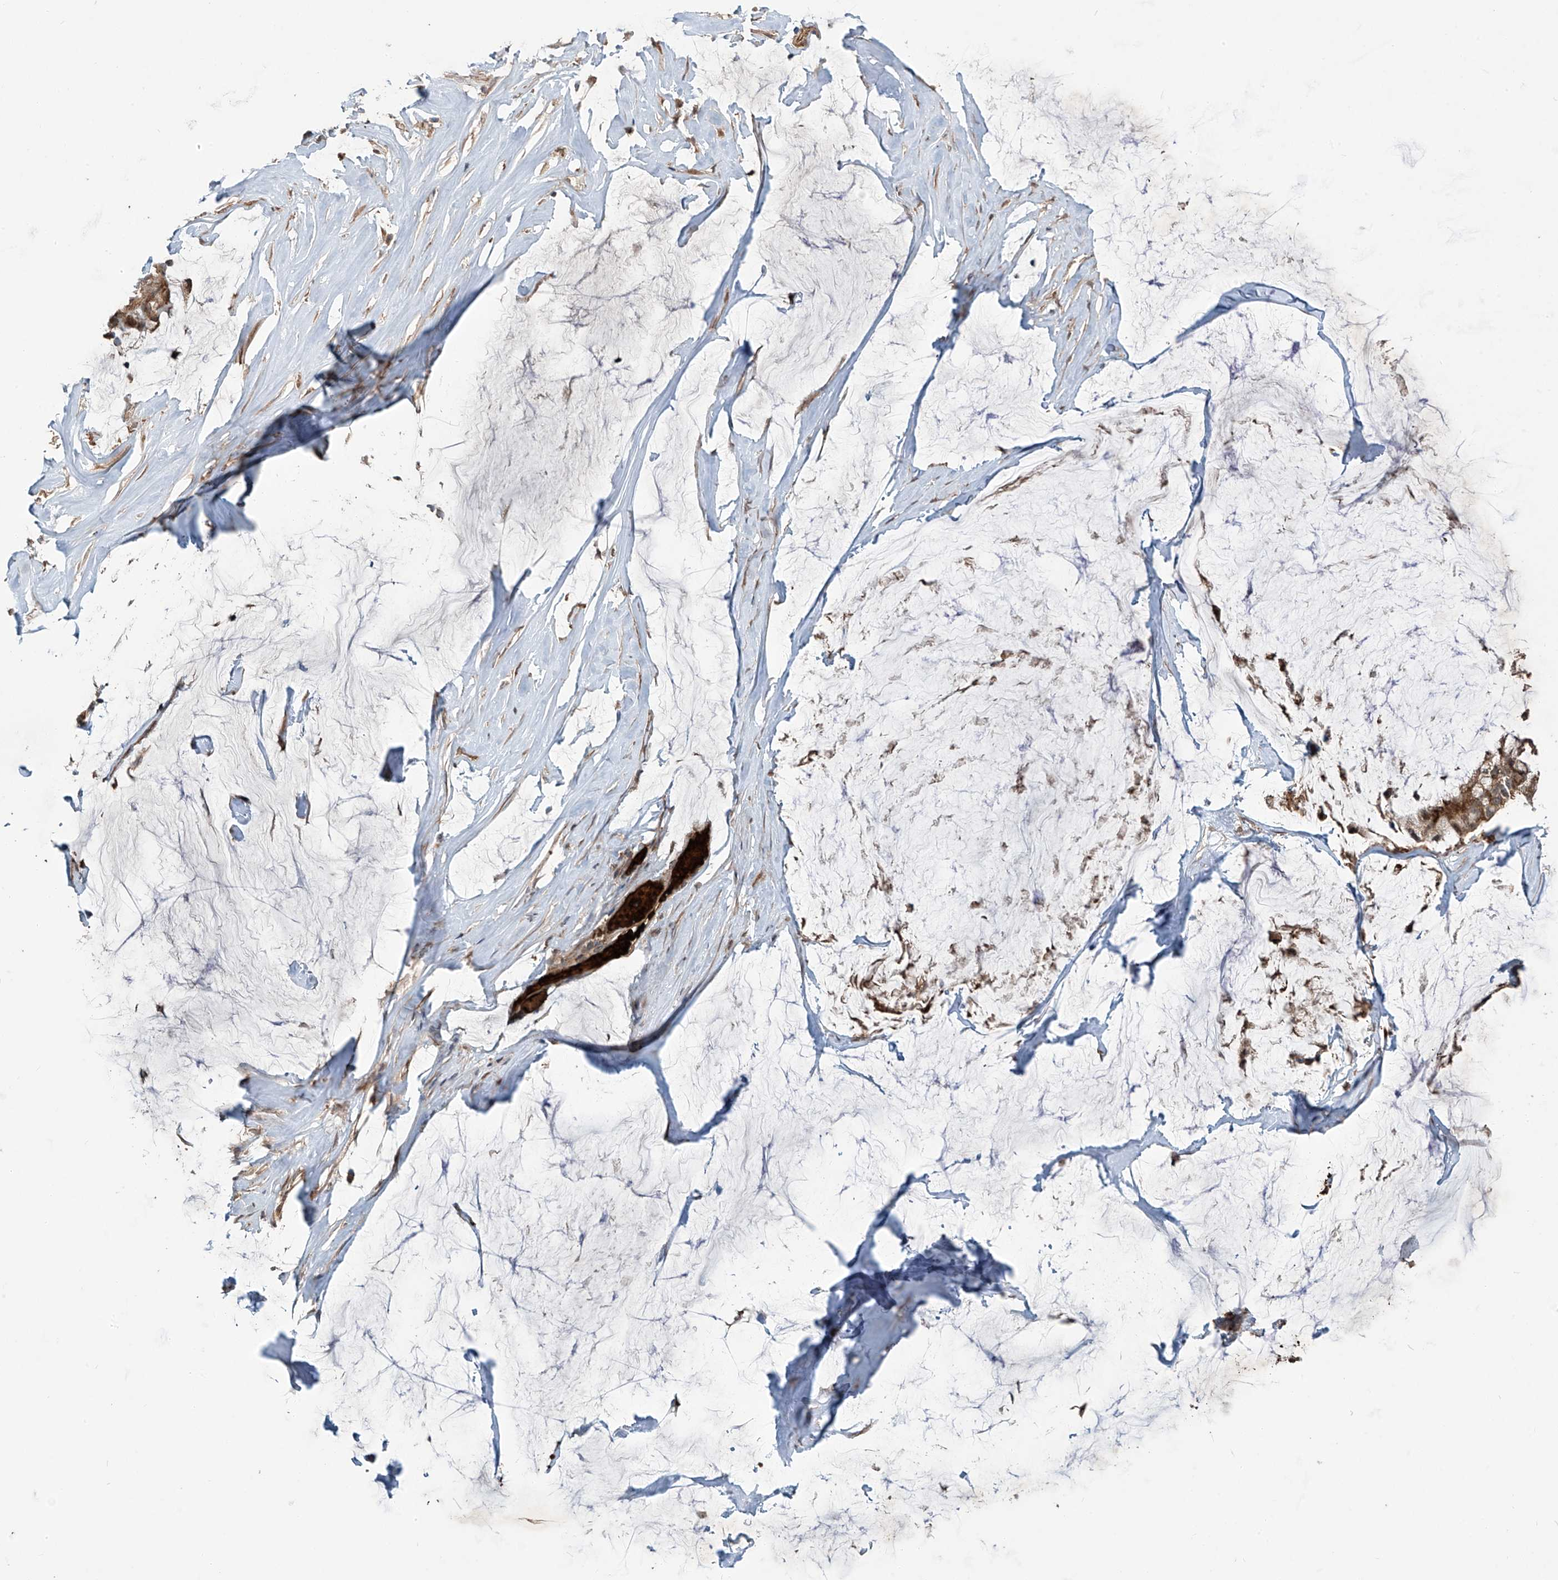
{"staining": {"intensity": "moderate", "quantity": ">75%", "location": "cytoplasmic/membranous"}, "tissue": "ovarian cancer", "cell_type": "Tumor cells", "image_type": "cancer", "snomed": [{"axis": "morphology", "description": "Cystadenocarcinoma, mucinous, NOS"}, {"axis": "topography", "description": "Ovary"}], "caption": "Protein positivity by immunohistochemistry (IHC) reveals moderate cytoplasmic/membranous expression in about >75% of tumor cells in ovarian mucinous cystadenocarcinoma.", "gene": "ZDHHC9", "patient": {"sex": "female", "age": 39}}